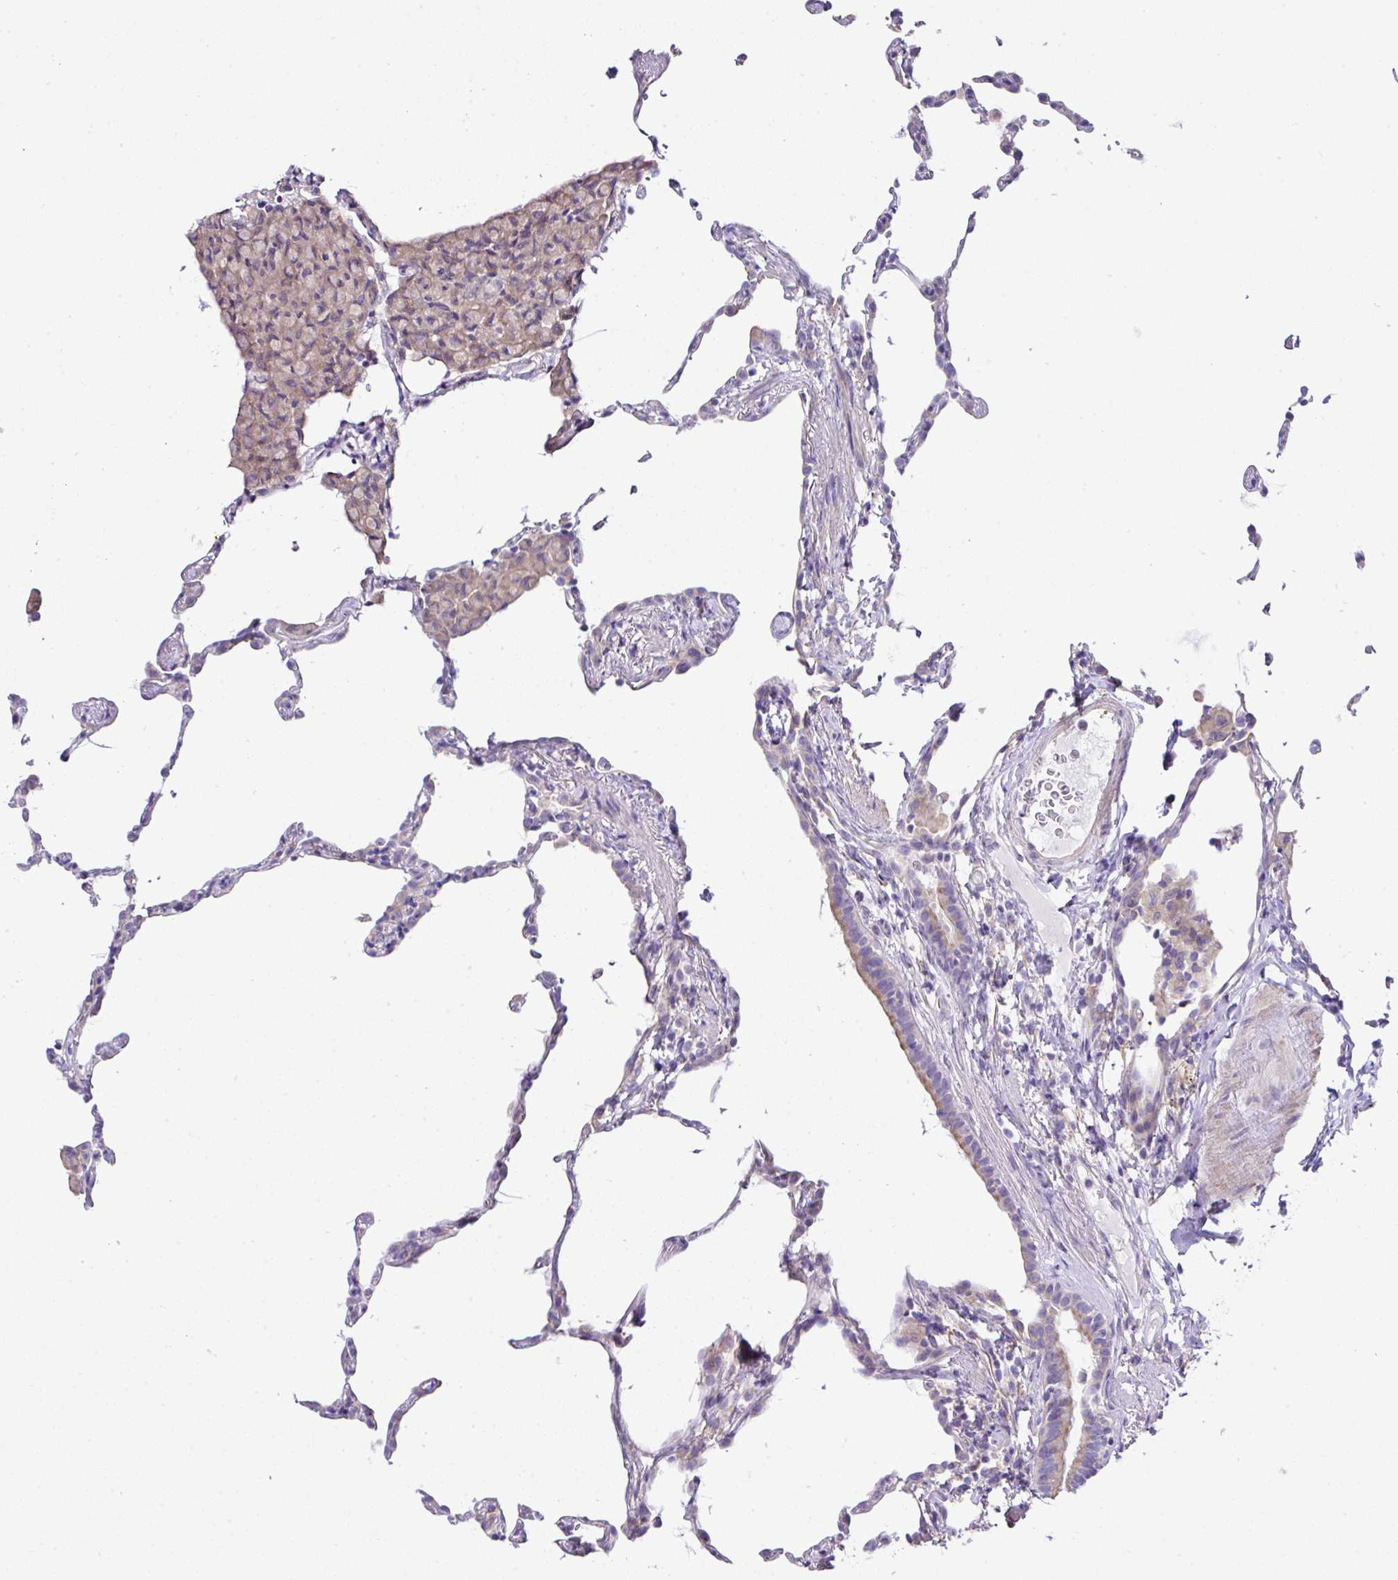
{"staining": {"intensity": "weak", "quantity": "<25%", "location": "cytoplasmic/membranous"}, "tissue": "lung", "cell_type": "Alveolar cells", "image_type": "normal", "snomed": [{"axis": "morphology", "description": "Normal tissue, NOS"}, {"axis": "topography", "description": "Lung"}], "caption": "High power microscopy histopathology image of an IHC micrograph of unremarkable lung, revealing no significant expression in alveolar cells.", "gene": "OR4P4", "patient": {"sex": "female", "age": 57}}